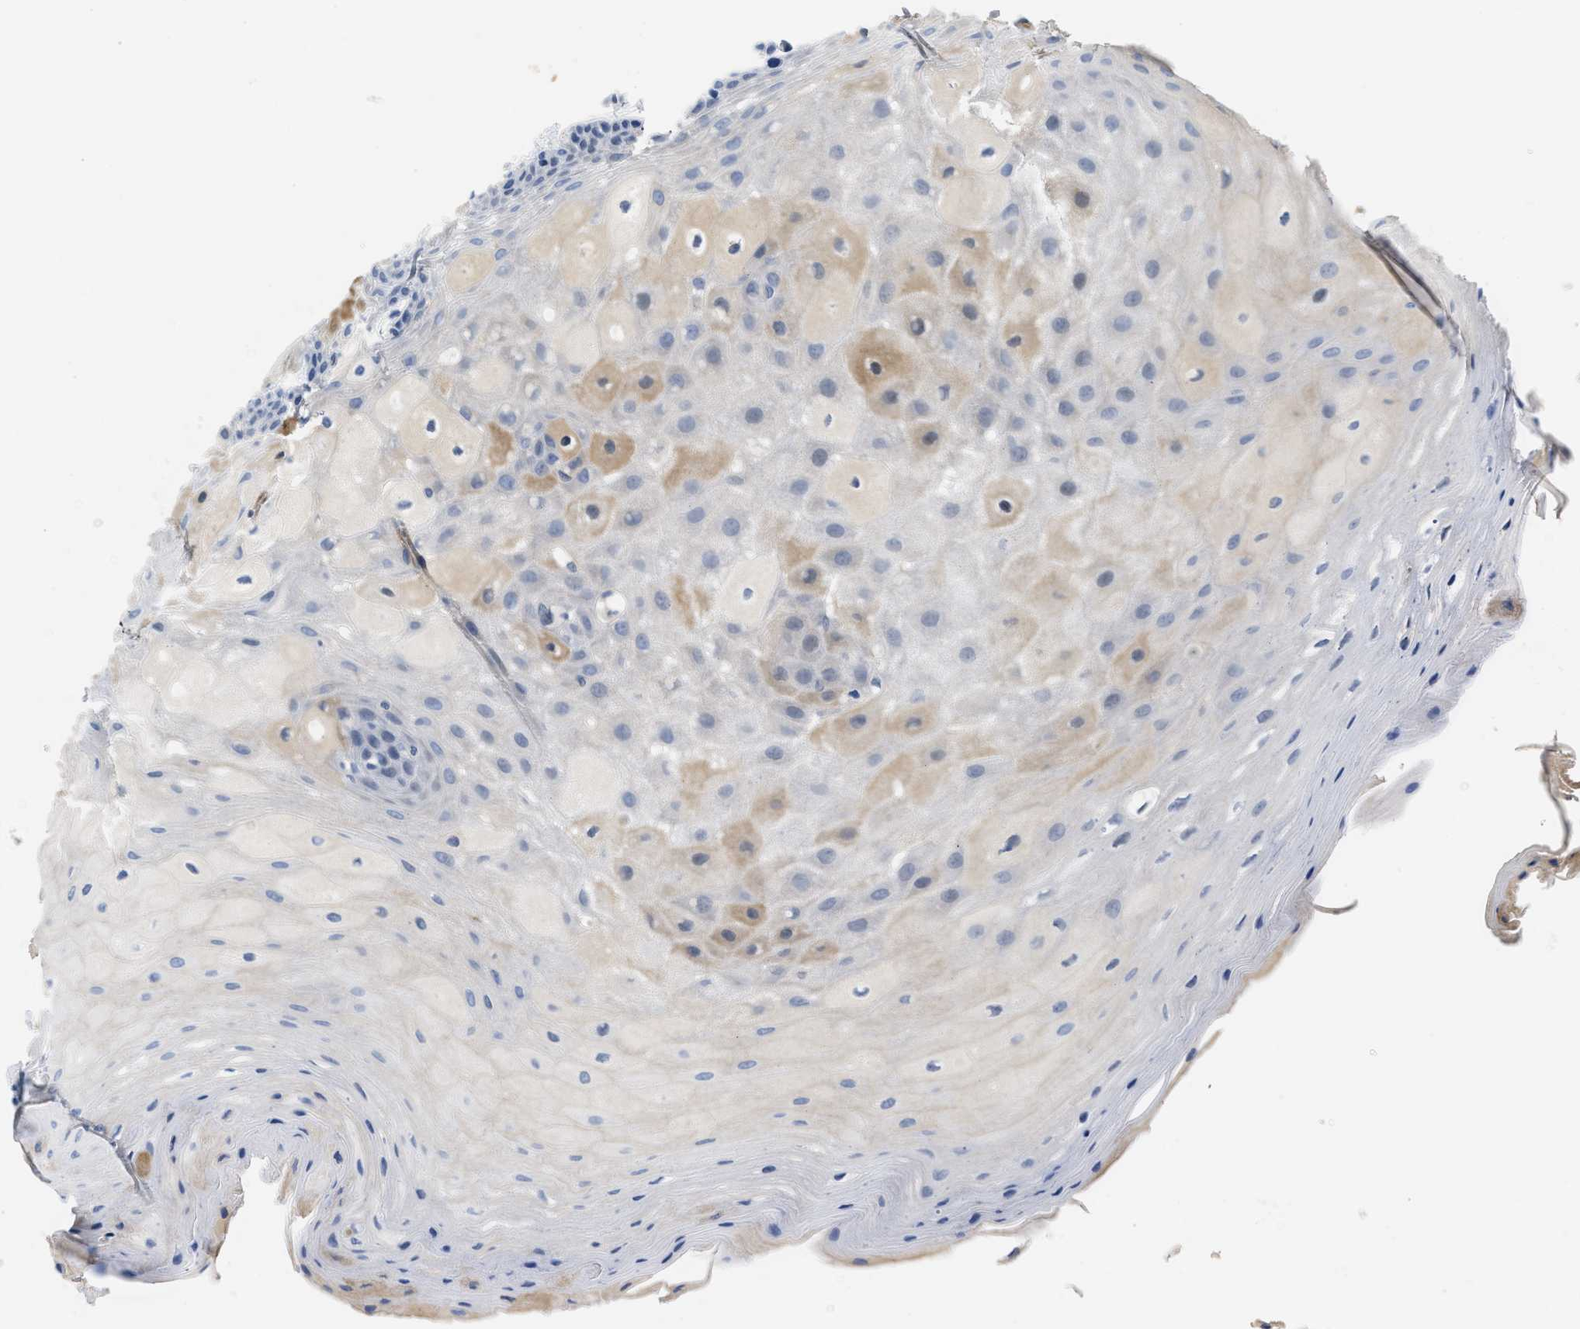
{"staining": {"intensity": "weak", "quantity": "<25%", "location": "cytoplasmic/membranous"}, "tissue": "oral mucosa", "cell_type": "Squamous epithelial cells", "image_type": "normal", "snomed": [{"axis": "morphology", "description": "Normal tissue, NOS"}, {"axis": "morphology", "description": "Squamous cell carcinoma, NOS"}, {"axis": "topography", "description": "Oral tissue"}, {"axis": "topography", "description": "Head-Neck"}], "caption": "Immunohistochemistry (IHC) of benign human oral mucosa reveals no positivity in squamous epithelial cells. (DAB (3,3'-diaminobenzidine) immunohistochemistry (IHC) with hematoxylin counter stain).", "gene": "FGF18", "patient": {"sex": "male", "age": 71}}